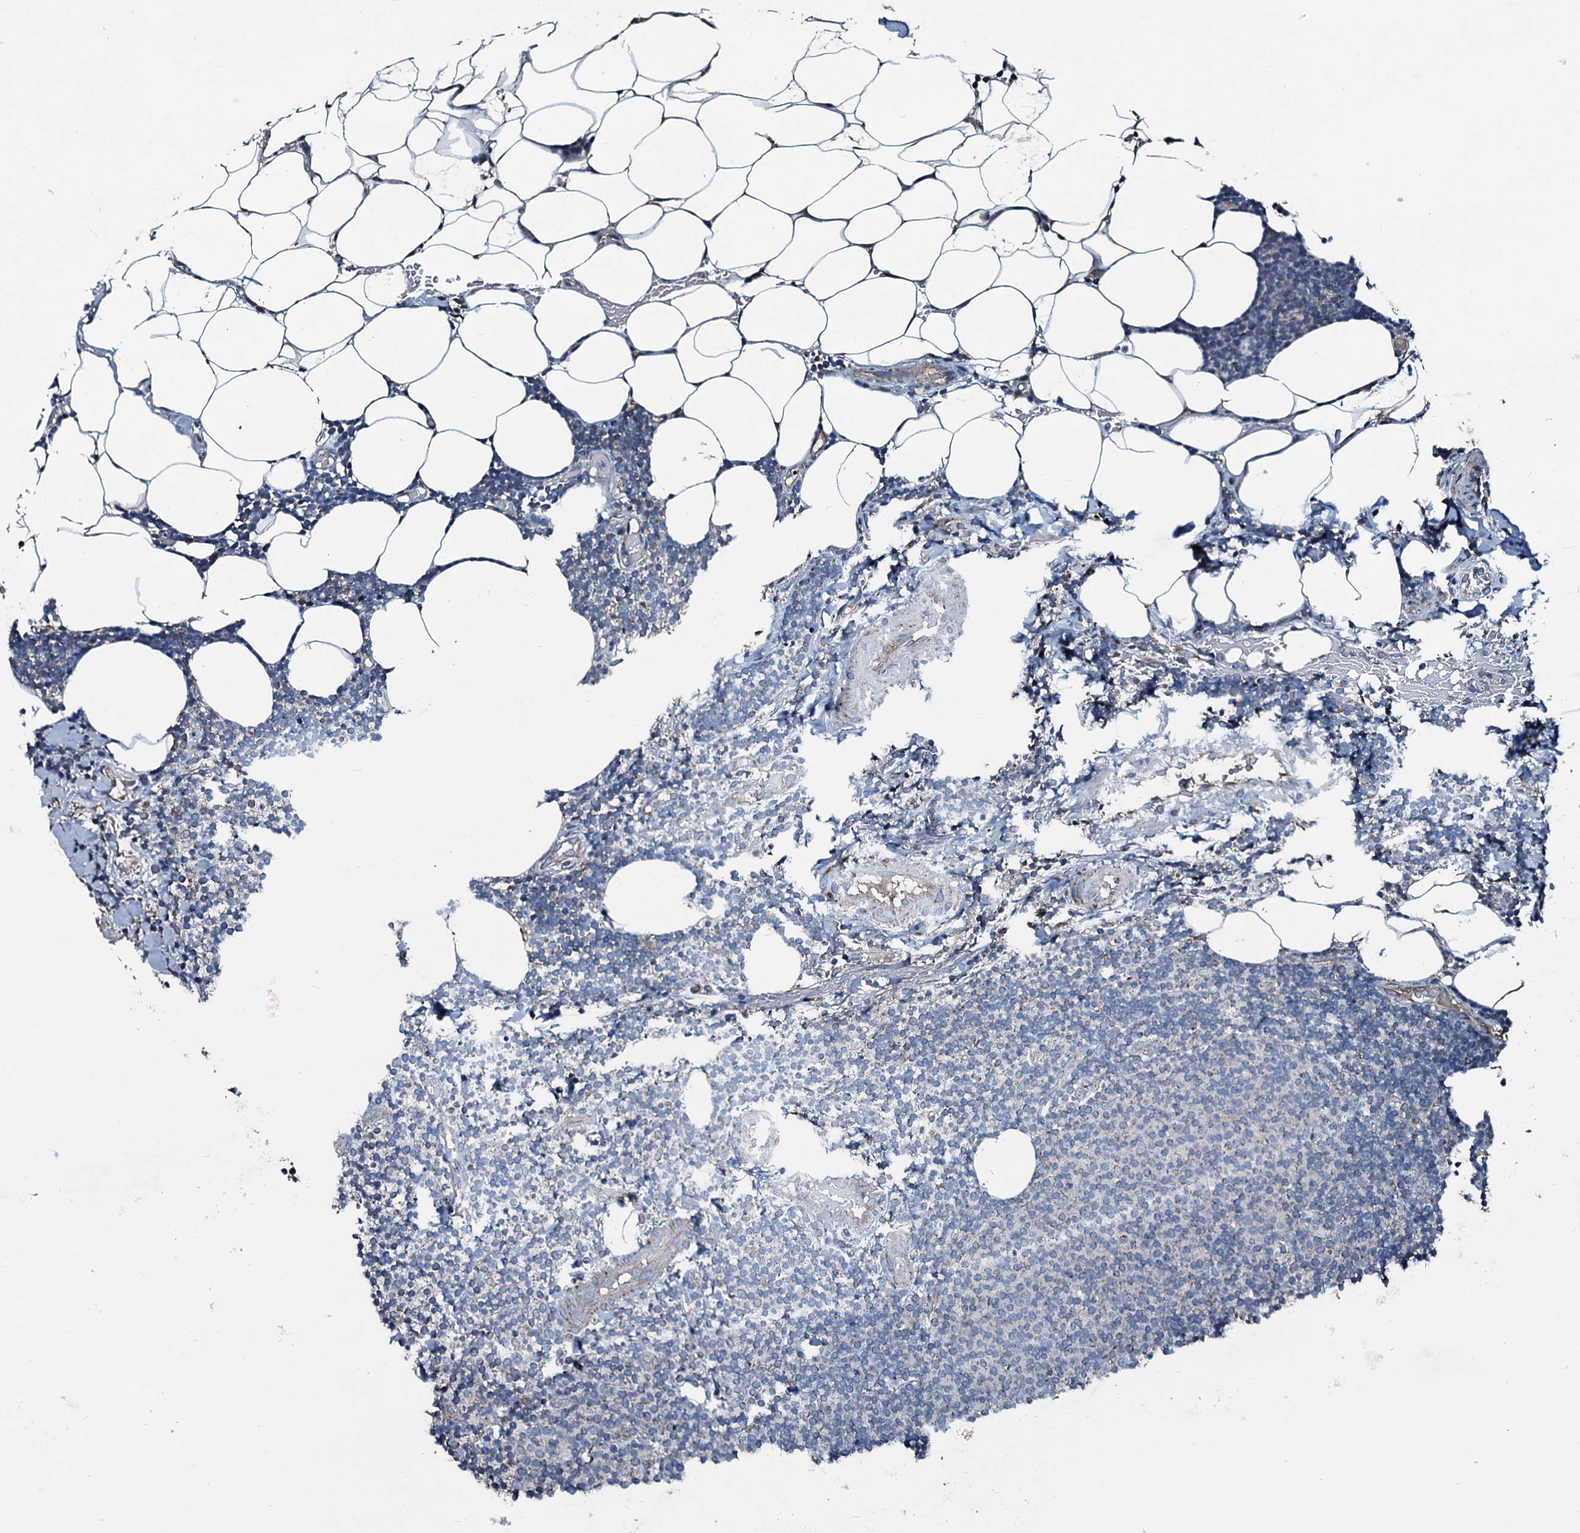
{"staining": {"intensity": "negative", "quantity": "none", "location": "none"}, "tissue": "lymphoma", "cell_type": "Tumor cells", "image_type": "cancer", "snomed": [{"axis": "morphology", "description": "Malignant lymphoma, non-Hodgkin's type, Low grade"}, {"axis": "topography", "description": "Lymph node"}], "caption": "Immunohistochemistry (IHC) image of malignant lymphoma, non-Hodgkin's type (low-grade) stained for a protein (brown), which shows no expression in tumor cells. (DAB (3,3'-diaminobenzidine) immunohistochemistry (IHC) visualized using brightfield microscopy, high magnification).", "gene": "ACSS3", "patient": {"sex": "male", "age": 66}}